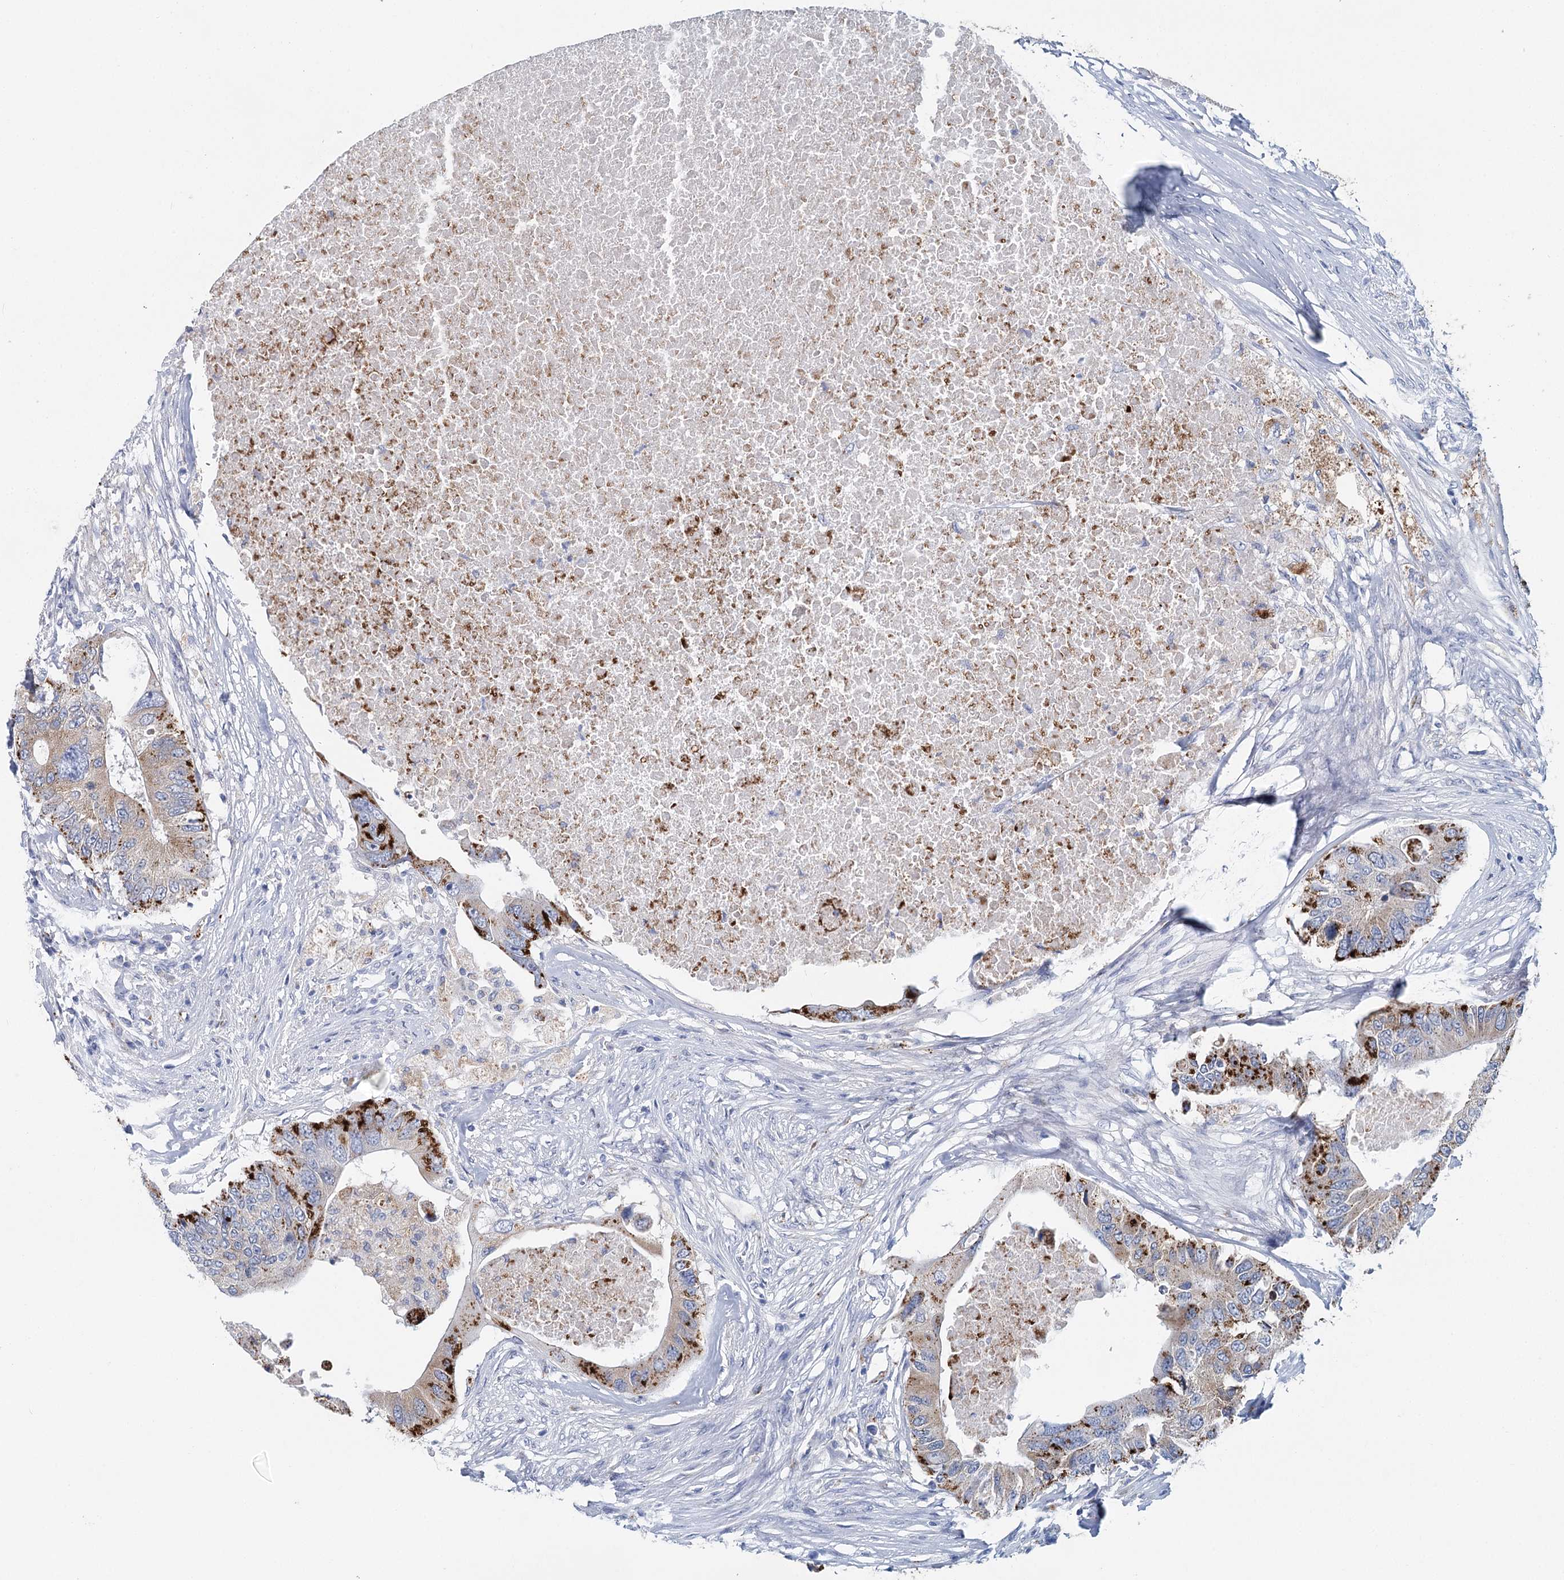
{"staining": {"intensity": "strong", "quantity": "25%-75%", "location": "cytoplasmic/membranous"}, "tissue": "colorectal cancer", "cell_type": "Tumor cells", "image_type": "cancer", "snomed": [{"axis": "morphology", "description": "Adenocarcinoma, NOS"}, {"axis": "topography", "description": "Colon"}], "caption": "DAB (3,3'-diaminobenzidine) immunohistochemical staining of colorectal cancer displays strong cytoplasmic/membranous protein expression in about 25%-75% of tumor cells.", "gene": "METTL7B", "patient": {"sex": "male", "age": 71}}